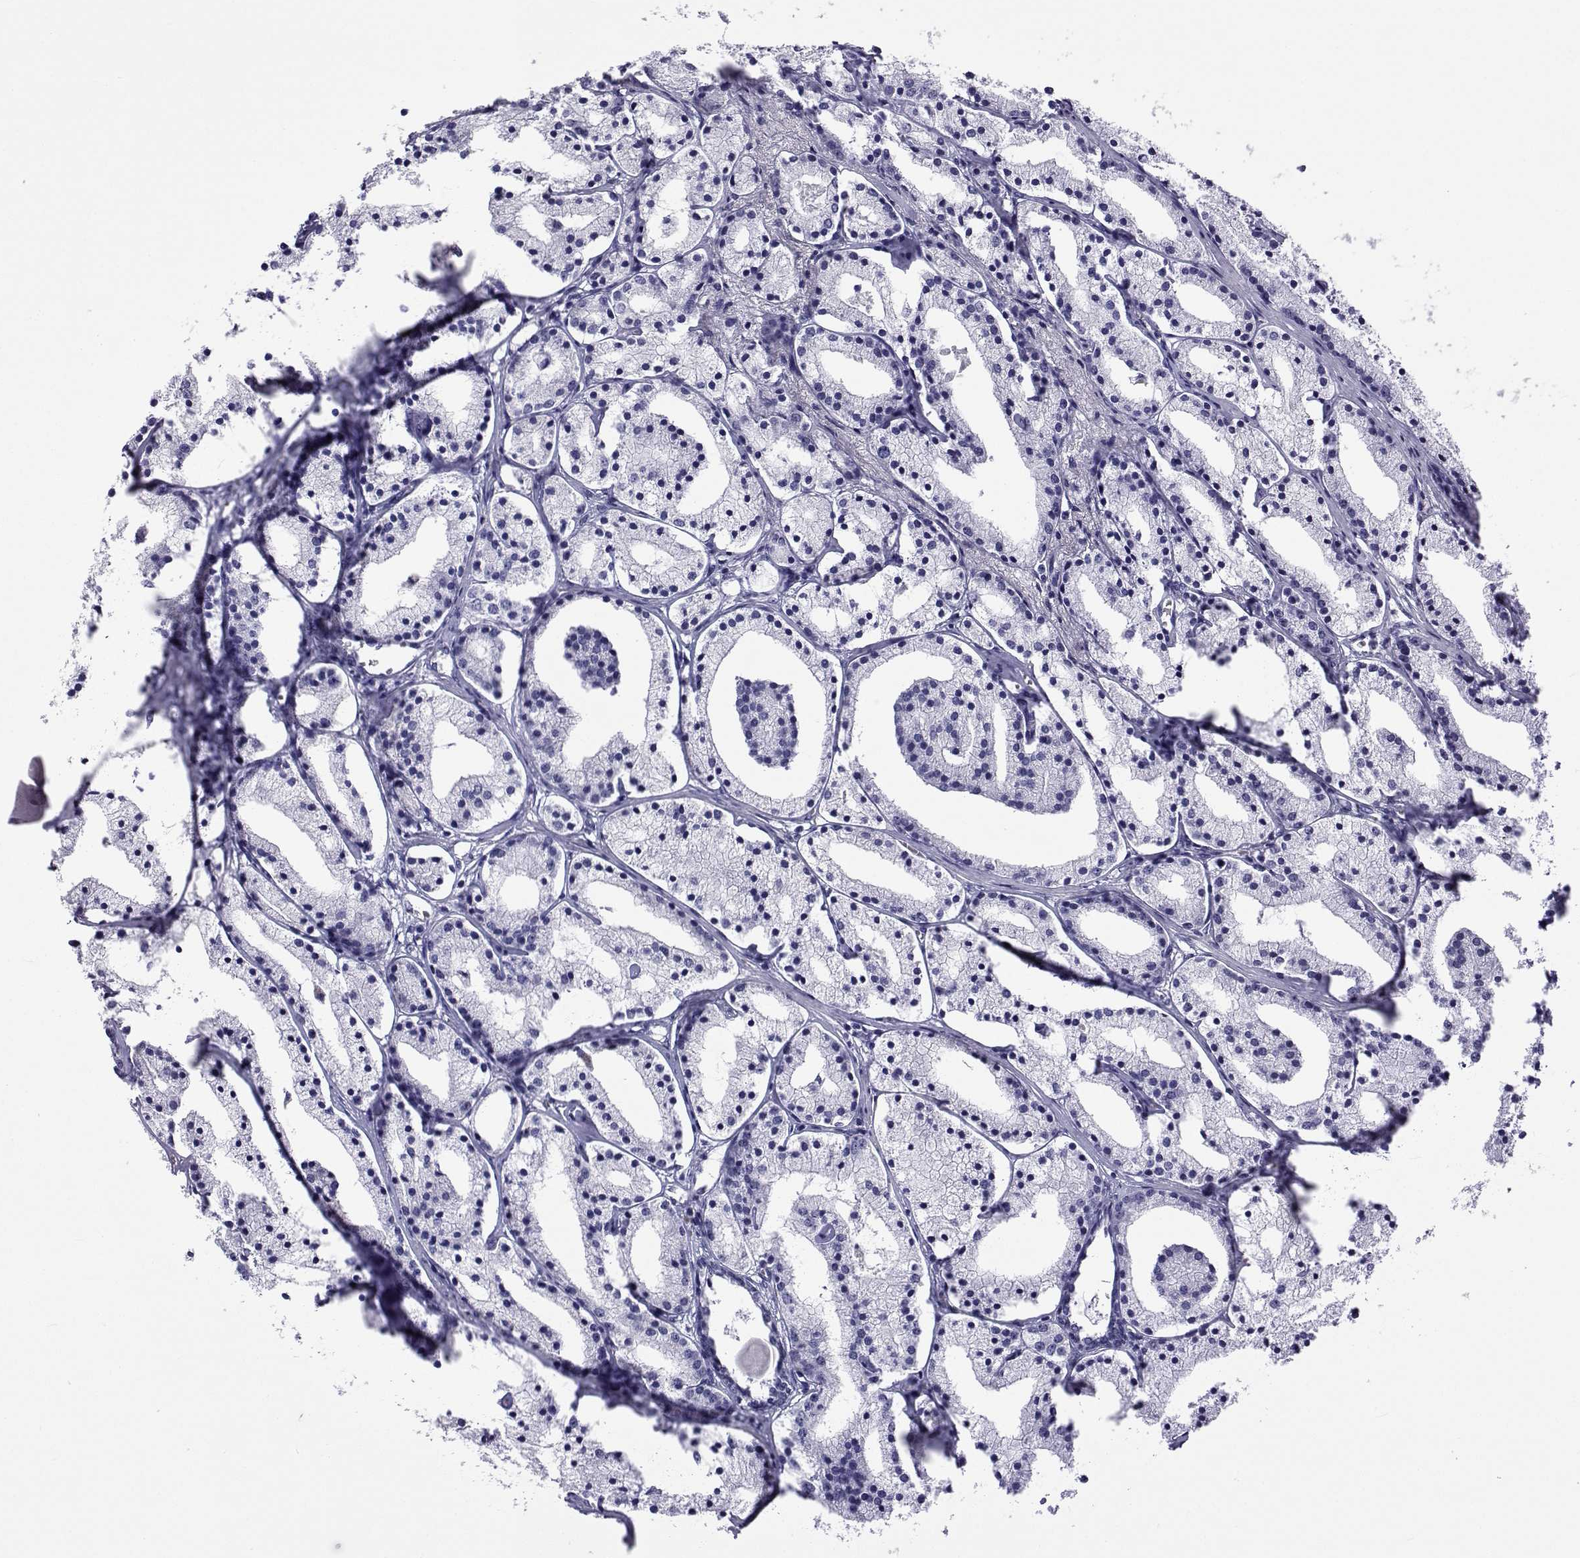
{"staining": {"intensity": "negative", "quantity": "none", "location": "none"}, "tissue": "prostate cancer", "cell_type": "Tumor cells", "image_type": "cancer", "snomed": [{"axis": "morphology", "description": "Adenocarcinoma, NOS"}, {"axis": "topography", "description": "Prostate"}], "caption": "The image demonstrates no significant staining in tumor cells of adenocarcinoma (prostate).", "gene": "ACTL7A", "patient": {"sex": "male", "age": 69}}